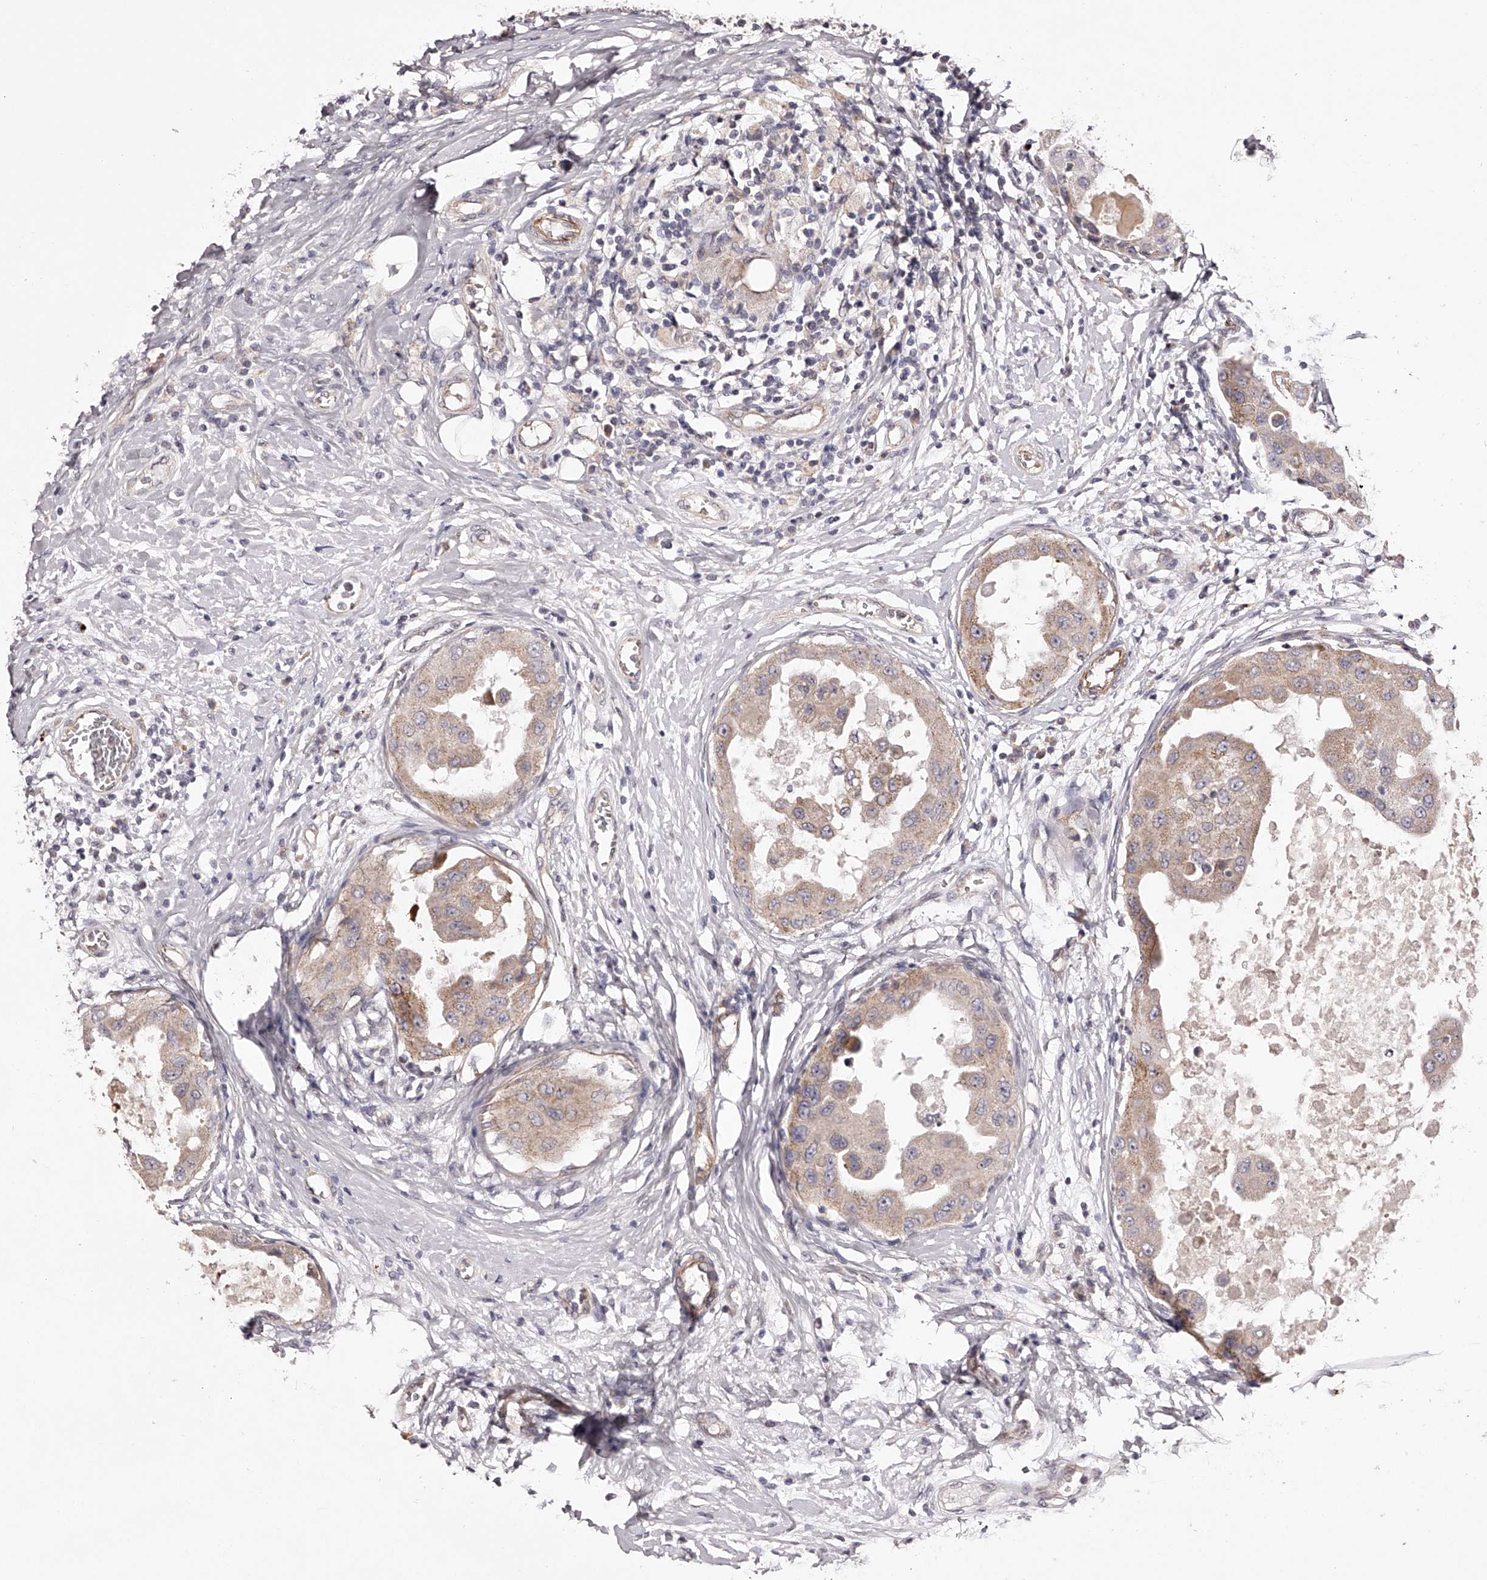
{"staining": {"intensity": "weak", "quantity": ">75%", "location": "cytoplasmic/membranous"}, "tissue": "breast cancer", "cell_type": "Tumor cells", "image_type": "cancer", "snomed": [{"axis": "morphology", "description": "Duct carcinoma"}, {"axis": "topography", "description": "Breast"}], "caption": "This photomicrograph exhibits immunohistochemistry staining of breast infiltrating ductal carcinoma, with low weak cytoplasmic/membranous staining in about >75% of tumor cells.", "gene": "ODF2L", "patient": {"sex": "female", "age": 27}}